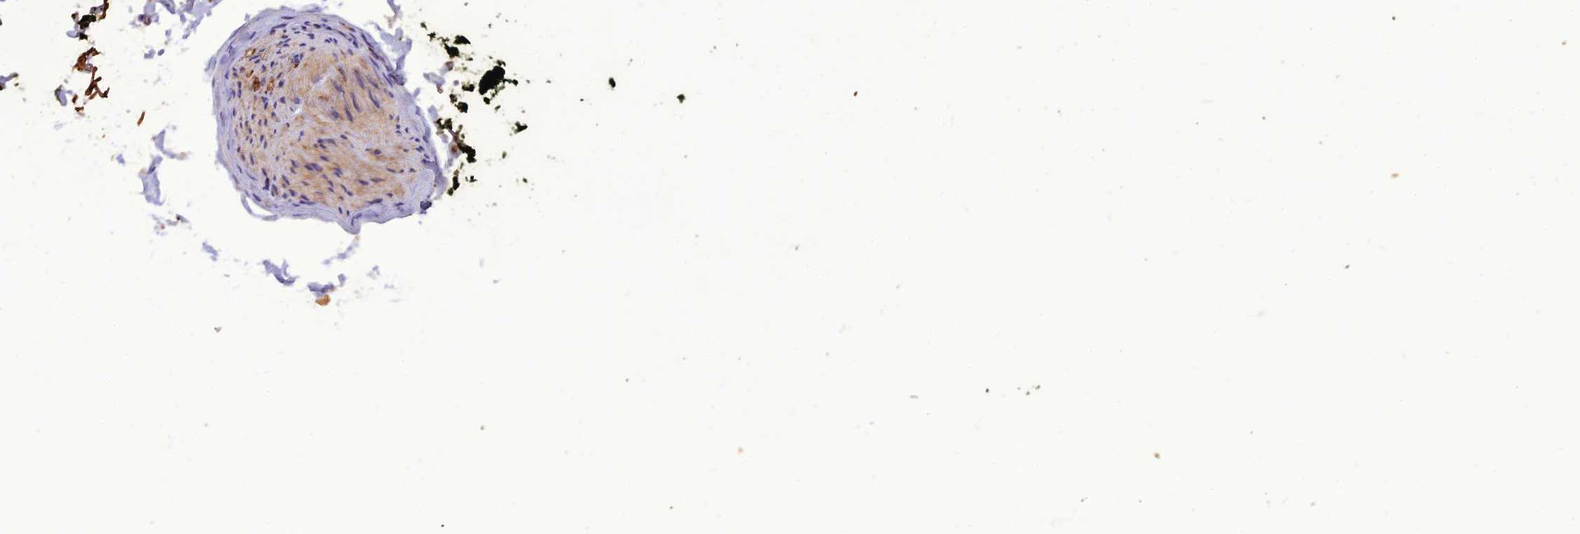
{"staining": {"intensity": "weak", "quantity": "25%-75%", "location": "cytoplasmic/membranous"}, "tissue": "soft tissue", "cell_type": "Chondrocytes", "image_type": "normal", "snomed": [{"axis": "morphology", "description": "Normal tissue, NOS"}, {"axis": "morphology", "description": "Adenocarcinoma, NOS"}, {"axis": "topography", "description": "Pancreas"}, {"axis": "topography", "description": "Peripheral nerve tissue"}], "caption": "Immunohistochemical staining of benign soft tissue shows 25%-75% levels of weak cytoplasmic/membranous protein staining in about 25%-75% of chondrocytes. (IHC, brightfield microscopy, high magnification).", "gene": "GPD1", "patient": {"sex": "male", "age": 59}}